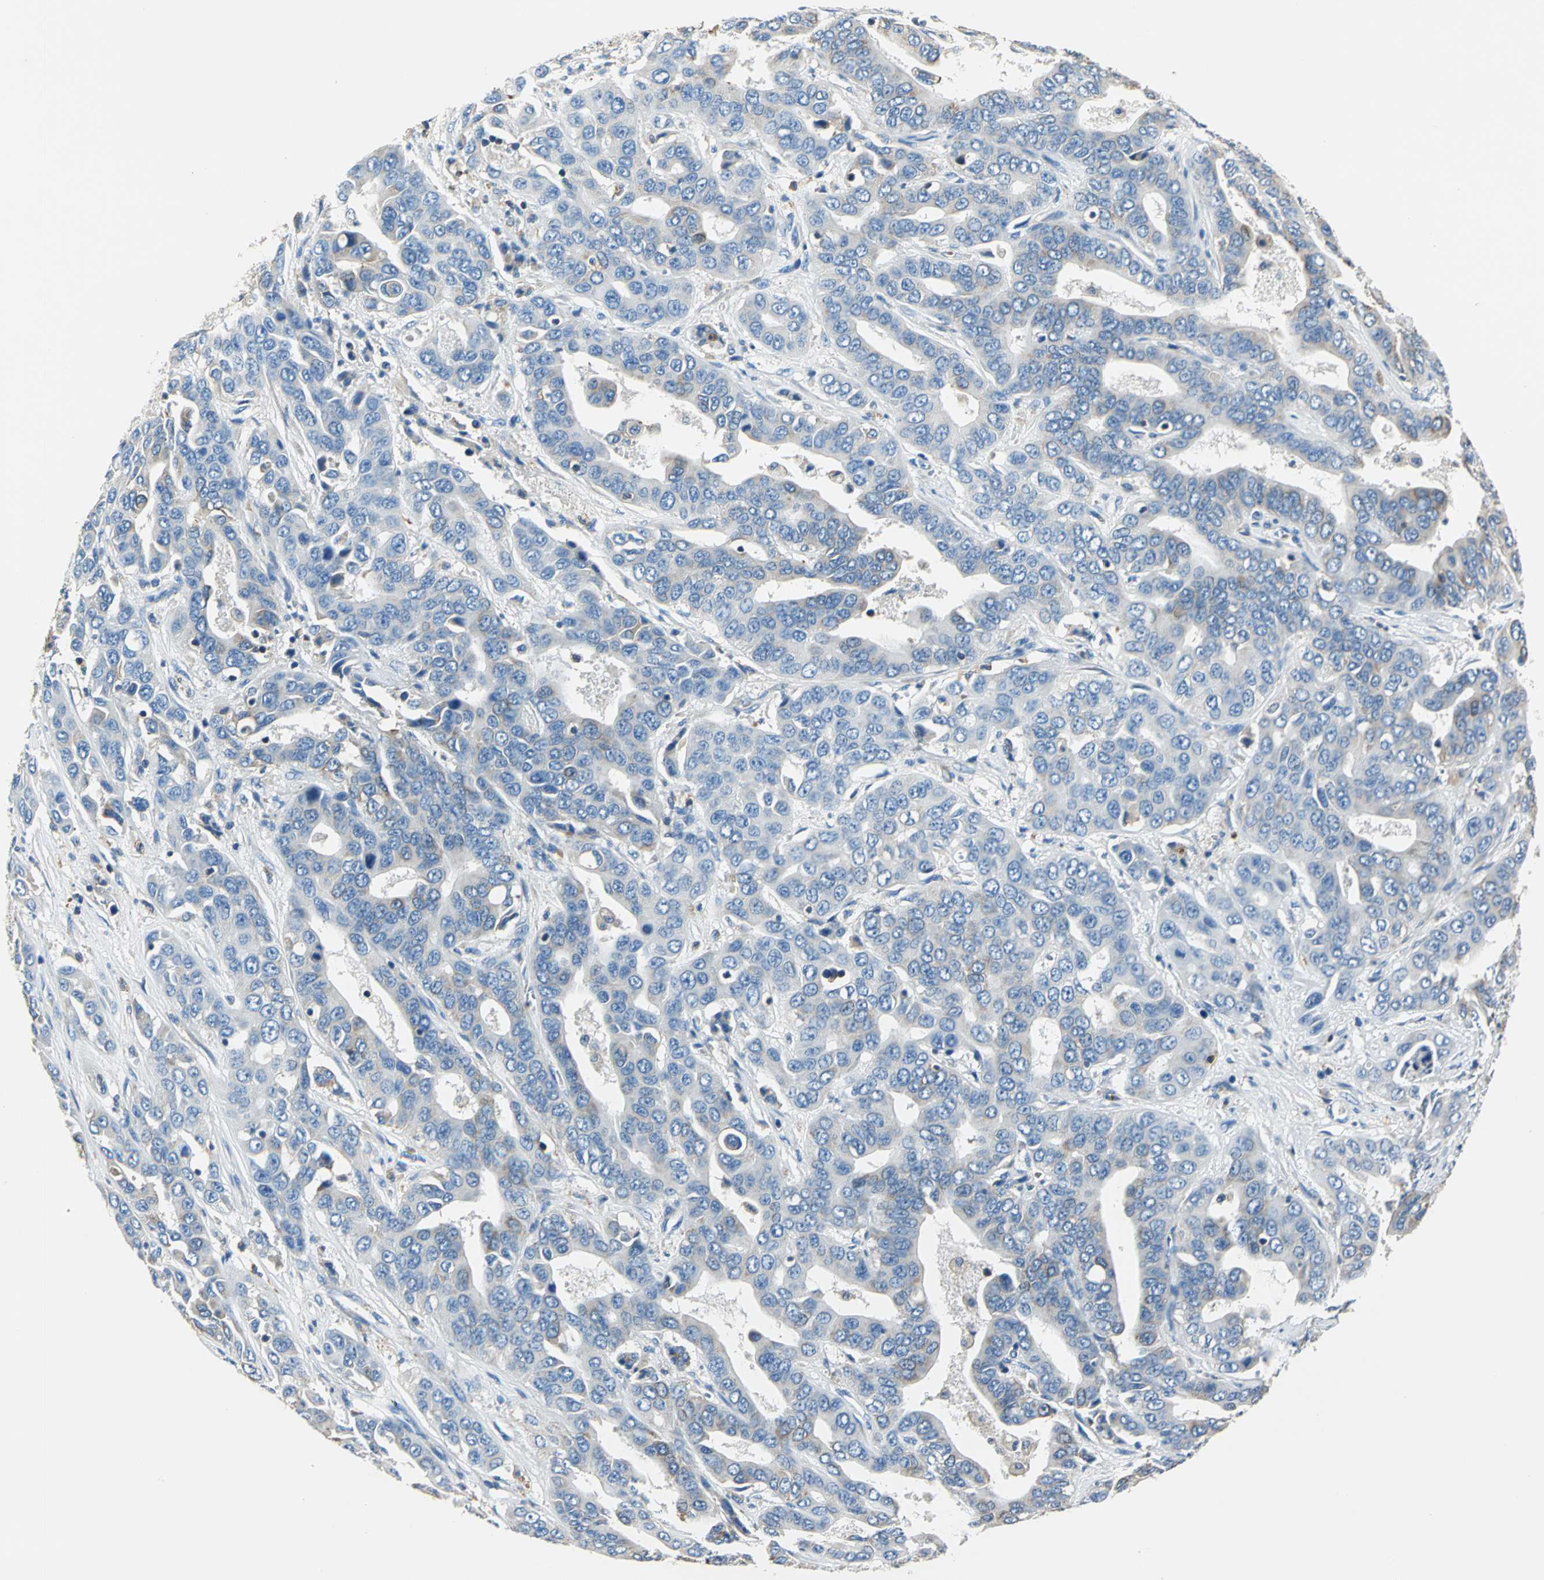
{"staining": {"intensity": "moderate", "quantity": "<25%", "location": "cytoplasmic/membranous"}, "tissue": "liver cancer", "cell_type": "Tumor cells", "image_type": "cancer", "snomed": [{"axis": "morphology", "description": "Cholangiocarcinoma"}, {"axis": "topography", "description": "Liver"}], "caption": "Human cholangiocarcinoma (liver) stained for a protein (brown) exhibits moderate cytoplasmic/membranous positive expression in approximately <25% of tumor cells.", "gene": "SEPTIN6", "patient": {"sex": "female", "age": 52}}